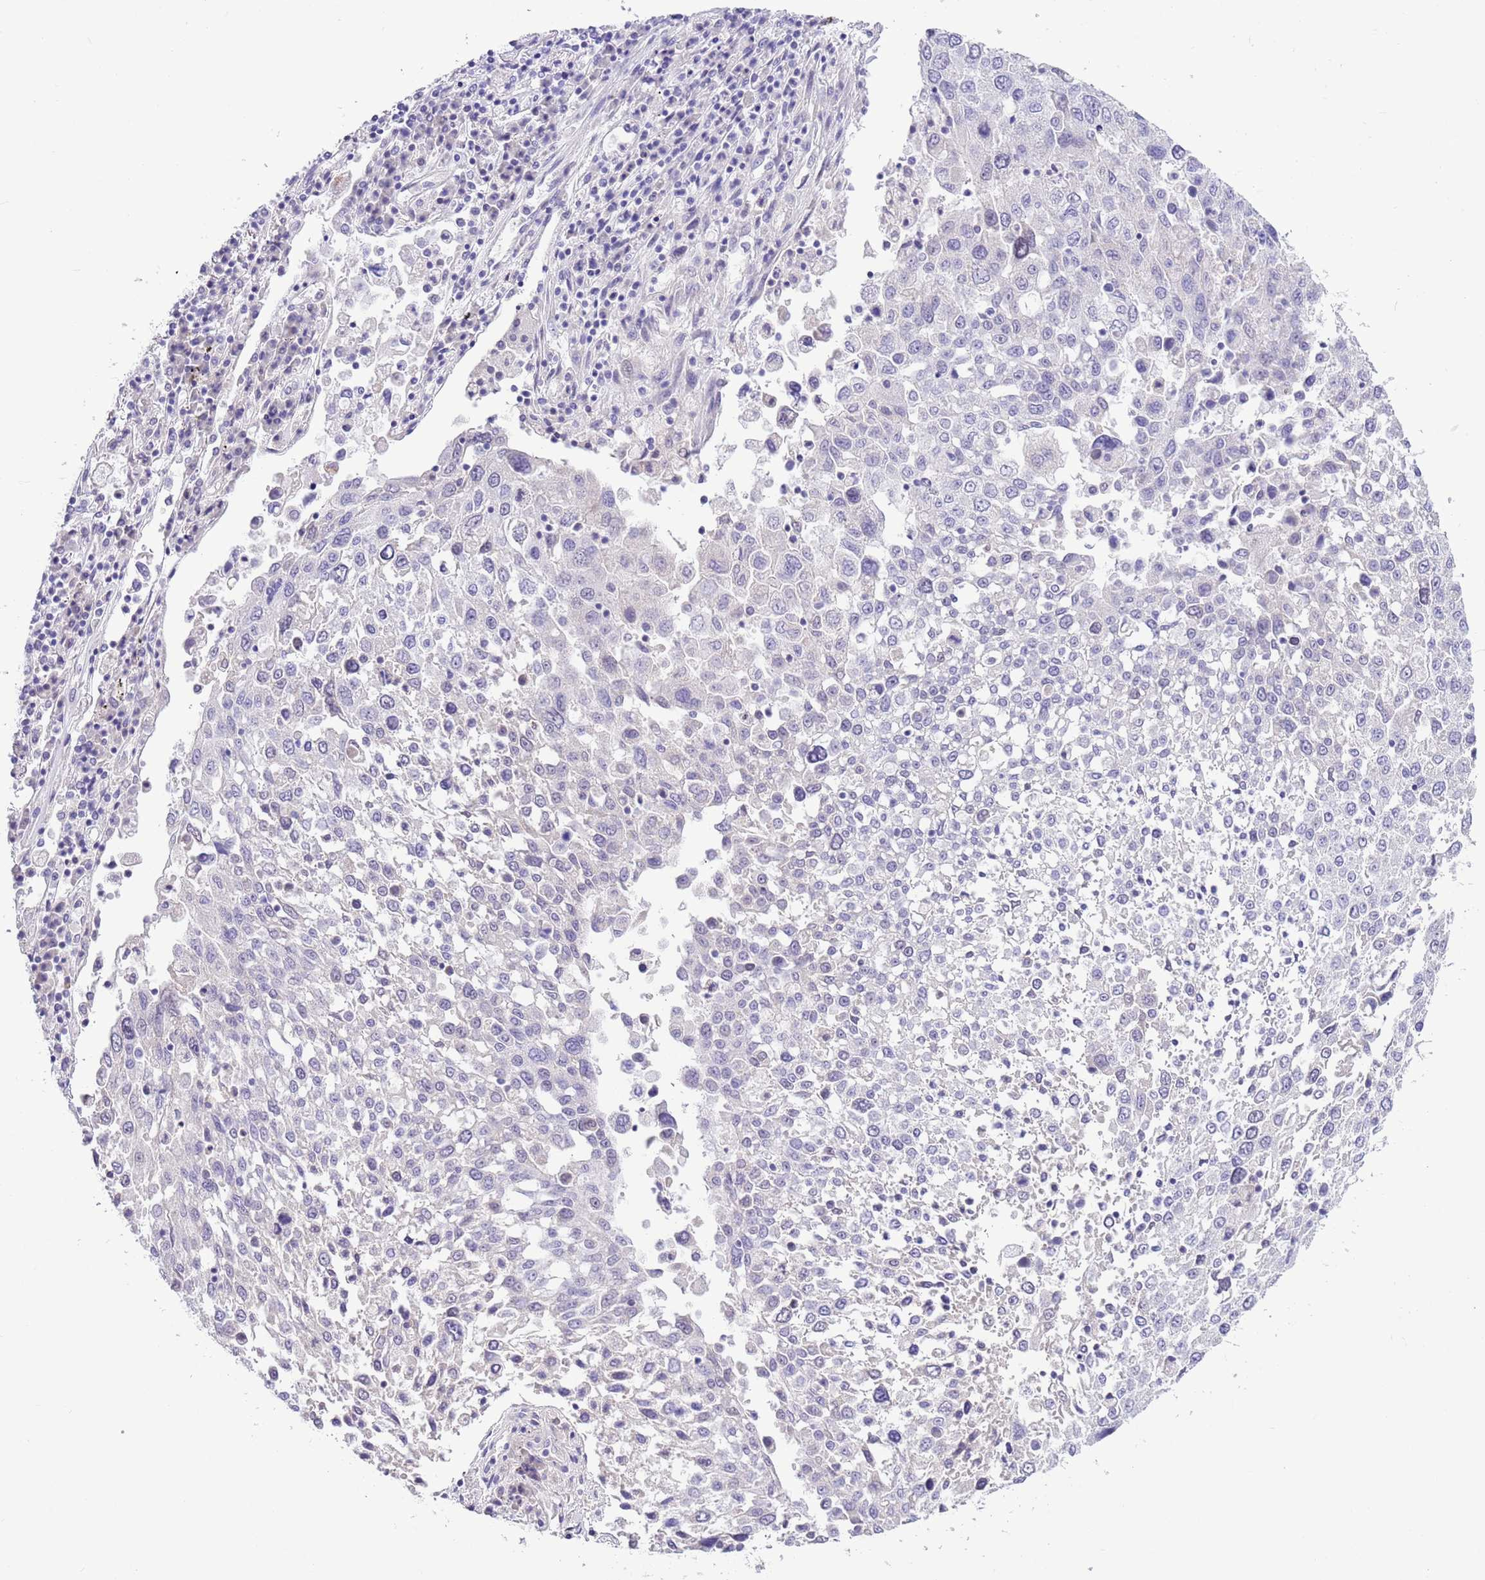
{"staining": {"intensity": "negative", "quantity": "none", "location": "none"}, "tissue": "lung cancer", "cell_type": "Tumor cells", "image_type": "cancer", "snomed": [{"axis": "morphology", "description": "Squamous cell carcinoma, NOS"}, {"axis": "topography", "description": "Lung"}], "caption": "Immunohistochemistry (IHC) micrograph of neoplastic tissue: squamous cell carcinoma (lung) stained with DAB (3,3'-diaminobenzidine) shows no significant protein staining in tumor cells.", "gene": "NET1", "patient": {"sex": "male", "age": 65}}